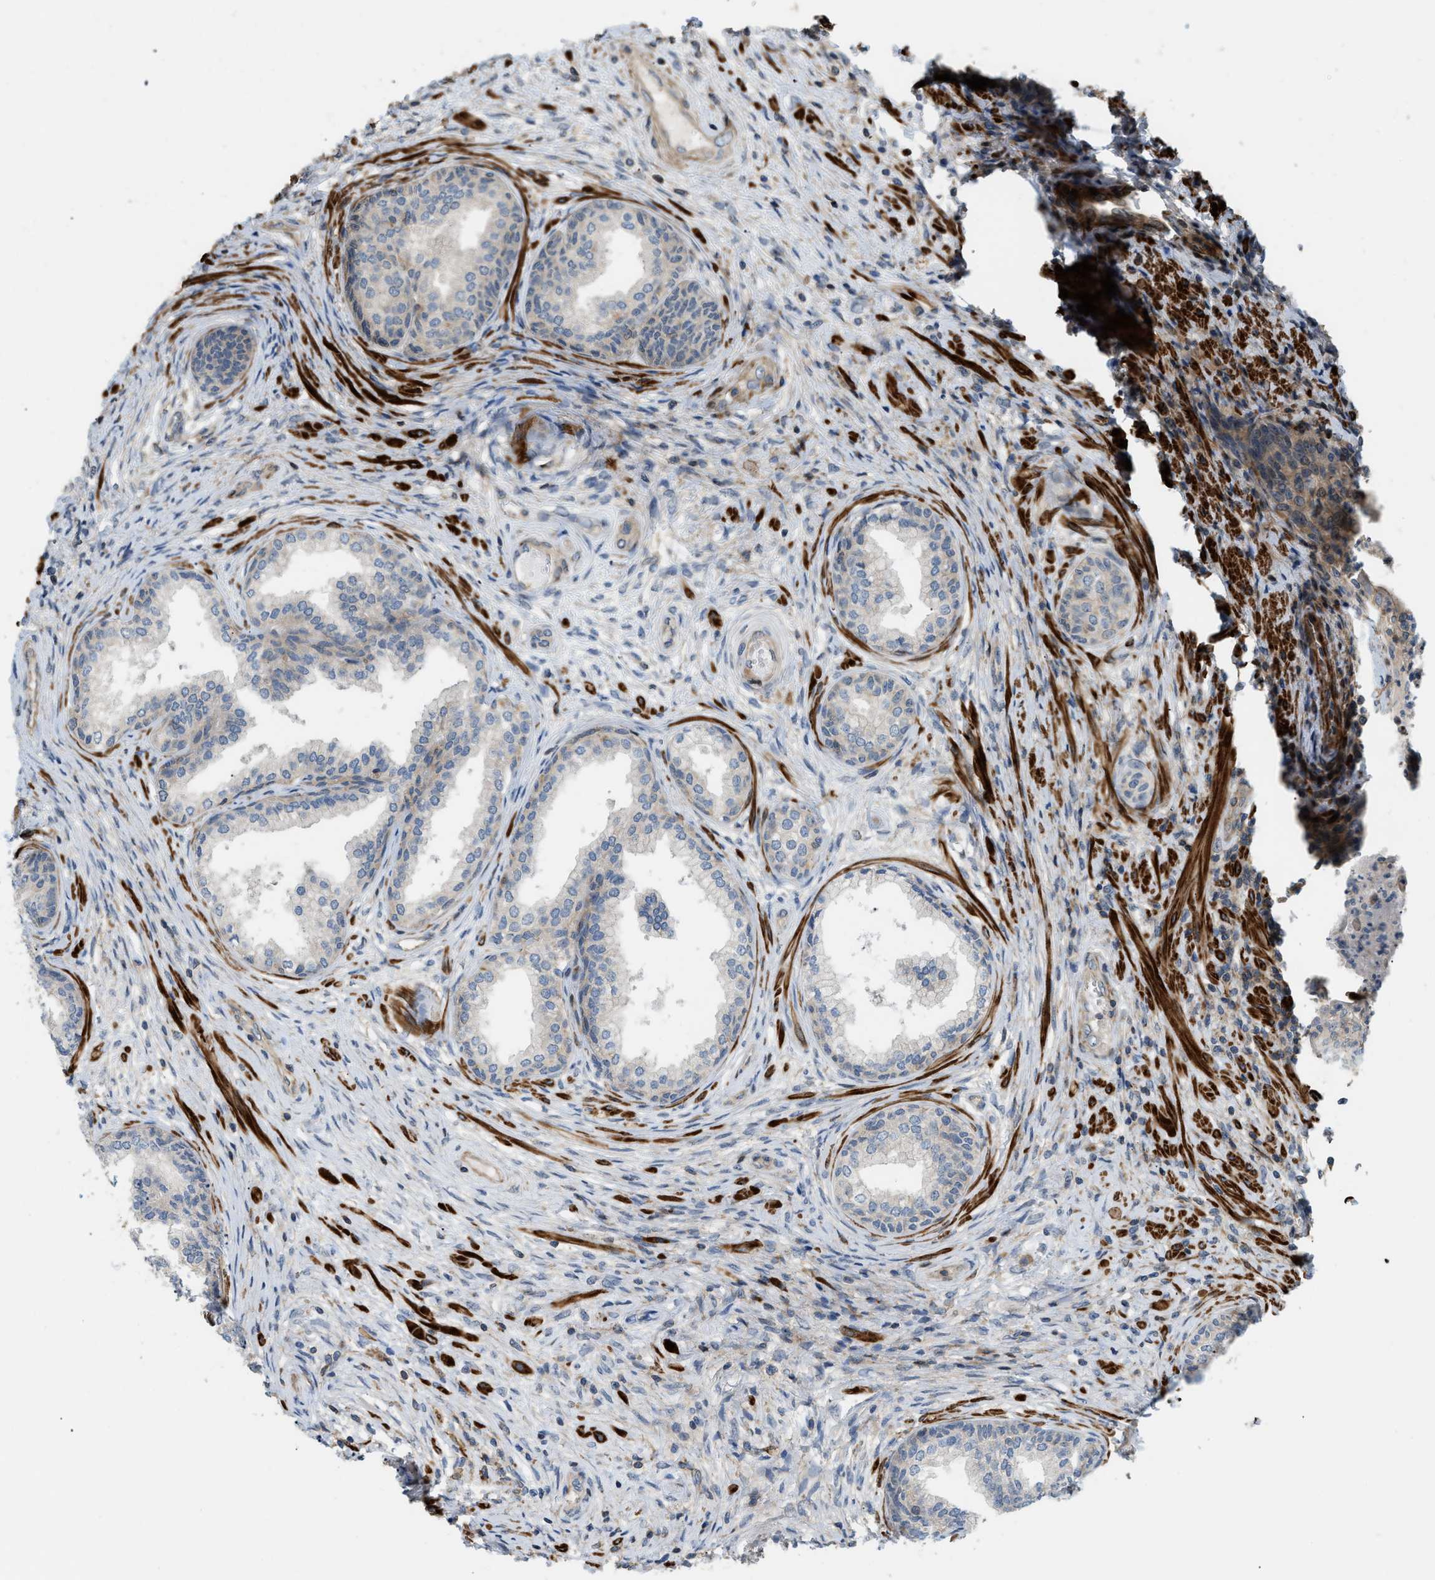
{"staining": {"intensity": "weak", "quantity": "25%-75%", "location": "cytoplasmic/membranous"}, "tissue": "prostate", "cell_type": "Glandular cells", "image_type": "normal", "snomed": [{"axis": "morphology", "description": "Normal tissue, NOS"}, {"axis": "topography", "description": "Prostate"}], "caption": "This photomicrograph displays immunohistochemistry staining of unremarkable human prostate, with low weak cytoplasmic/membranous staining in about 25%-75% of glandular cells.", "gene": "BTN3A2", "patient": {"sex": "male", "age": 76}}